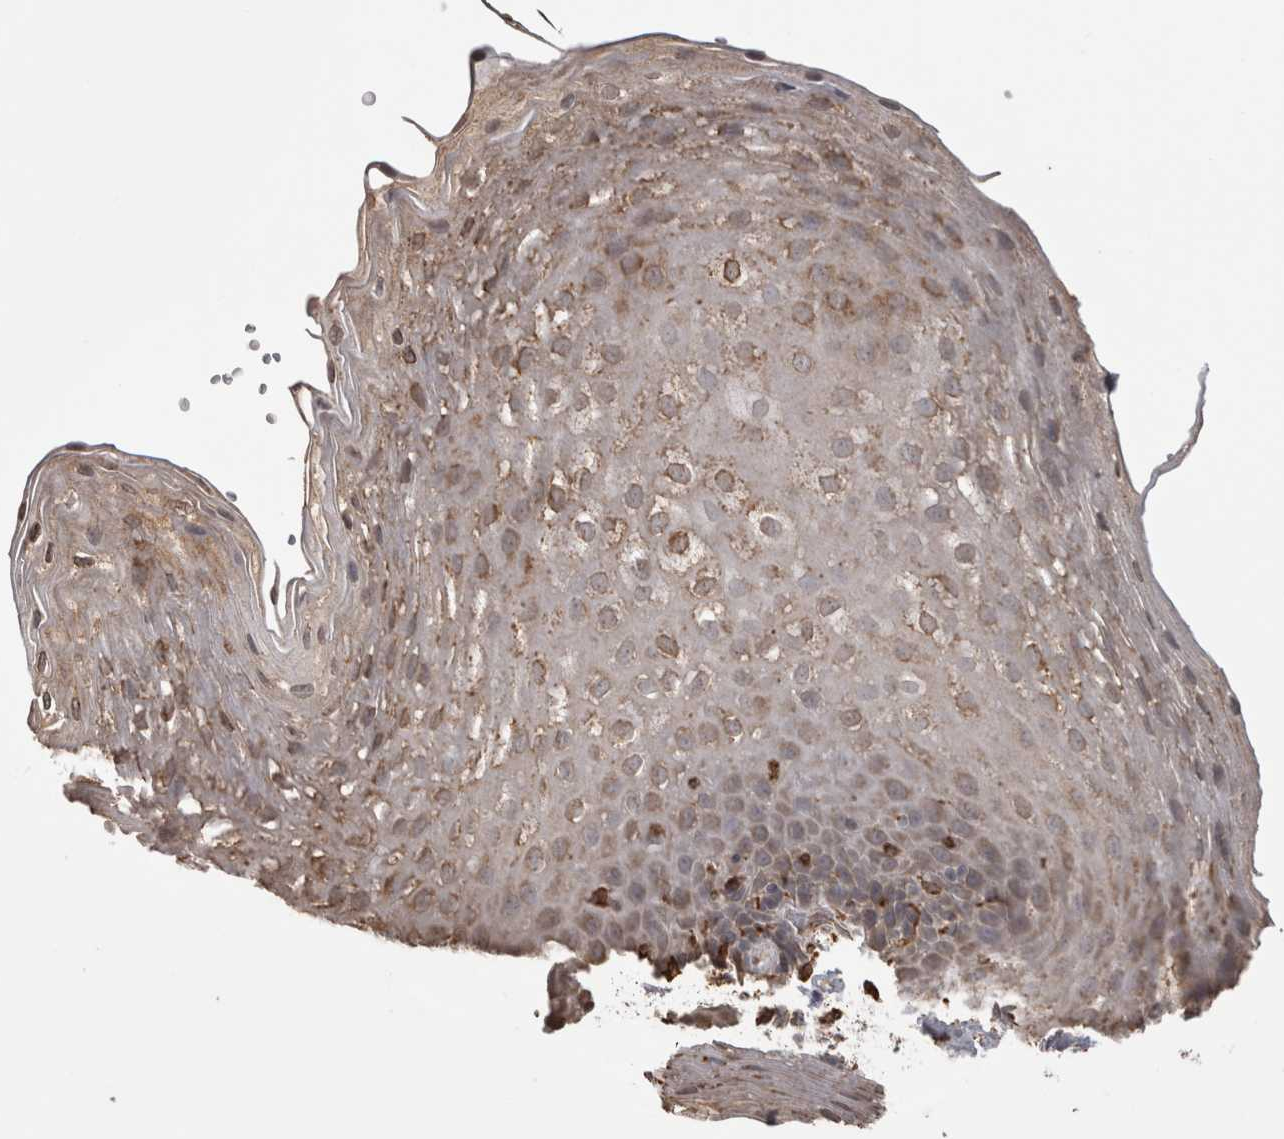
{"staining": {"intensity": "weak", "quantity": "<25%", "location": "cytoplasmic/membranous"}, "tissue": "esophagus", "cell_type": "Squamous epithelial cells", "image_type": "normal", "snomed": [{"axis": "morphology", "description": "Normal tissue, NOS"}, {"axis": "topography", "description": "Esophagus"}], "caption": "There is no significant positivity in squamous epithelial cells of esophagus.", "gene": "PON2", "patient": {"sex": "female", "age": 66}}